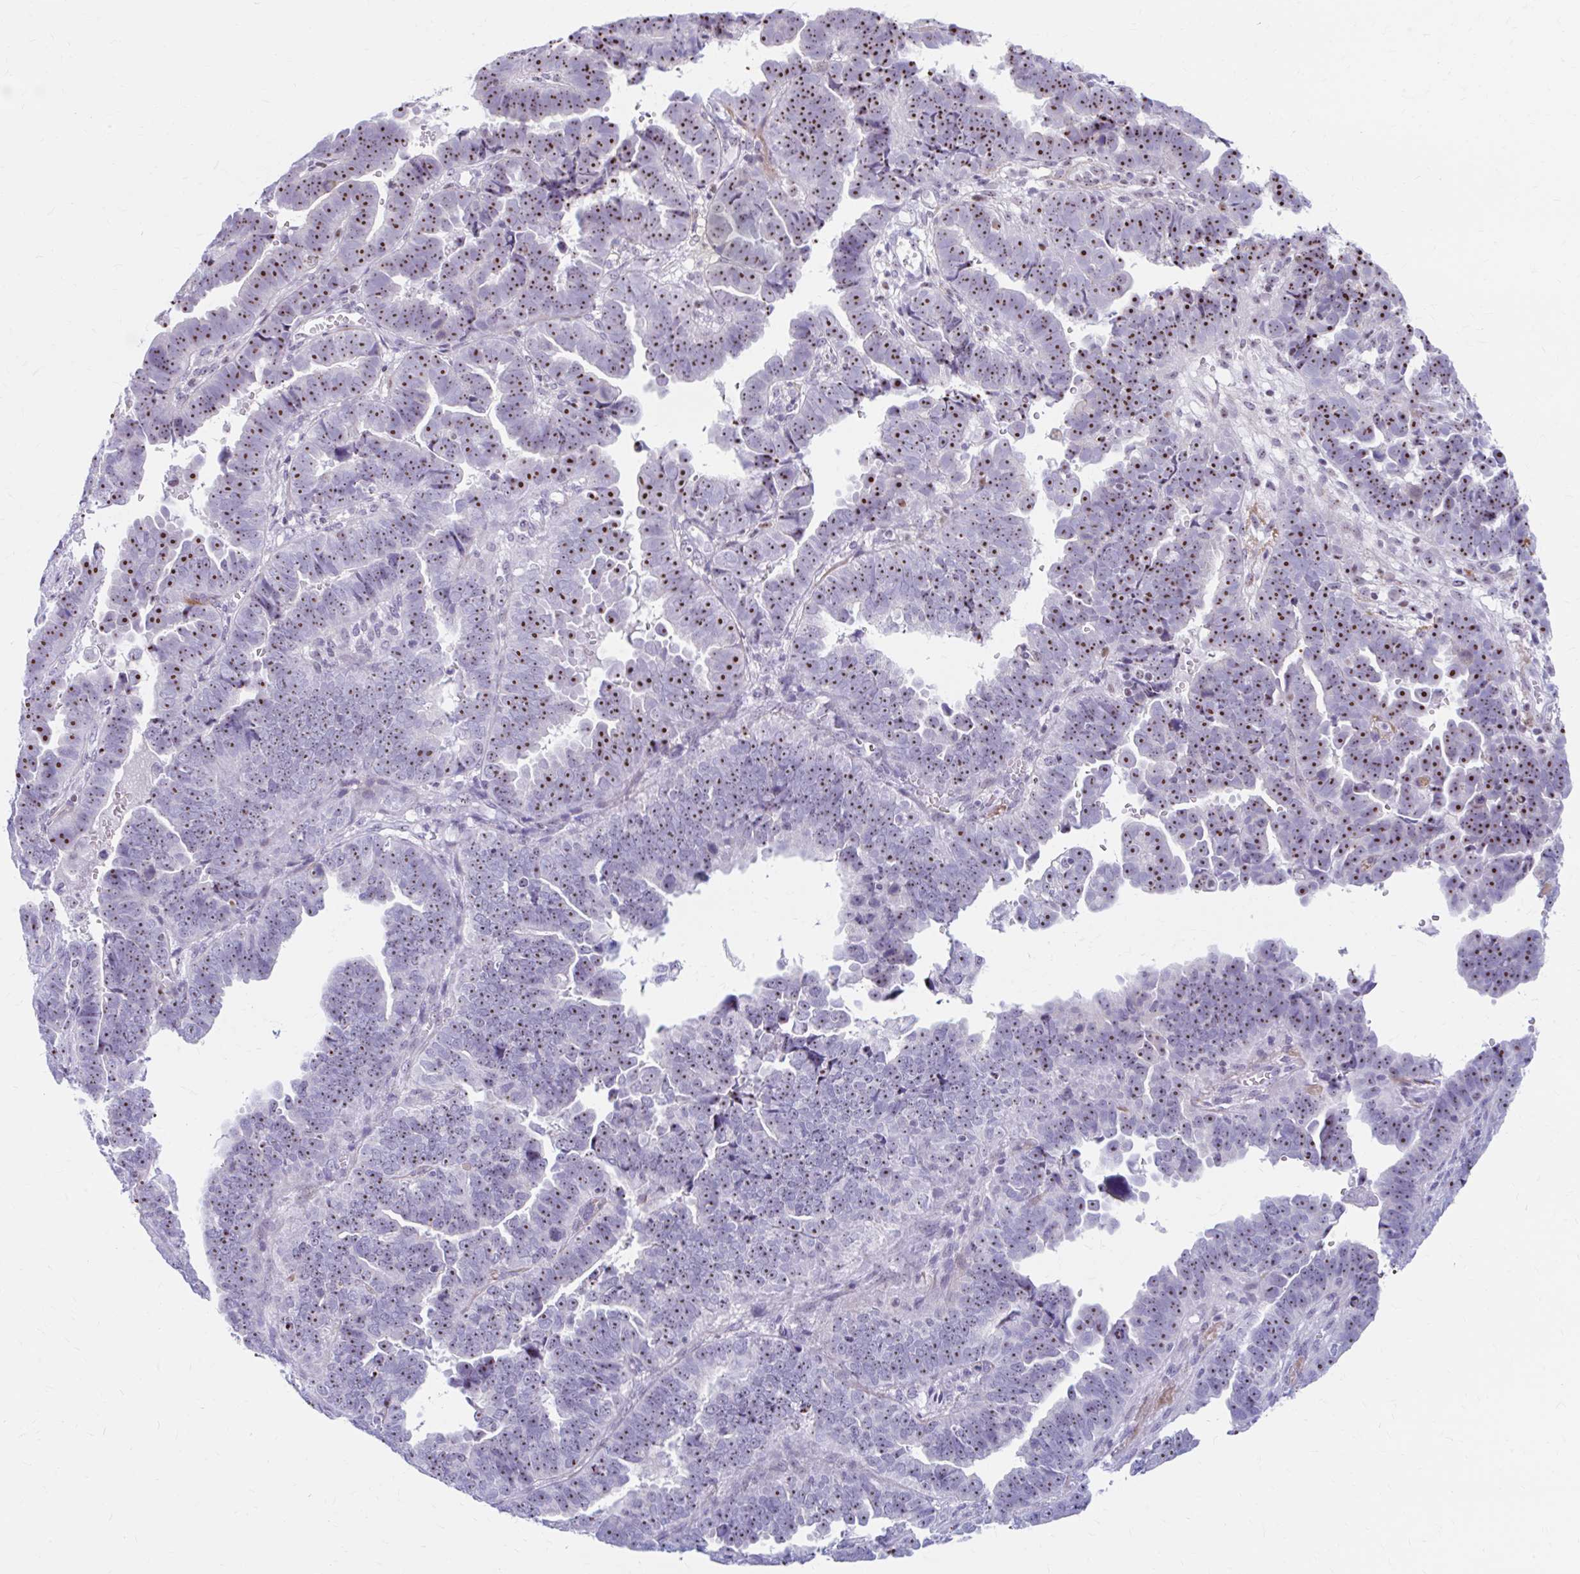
{"staining": {"intensity": "strong", "quantity": "25%-75%", "location": "nuclear"}, "tissue": "endometrial cancer", "cell_type": "Tumor cells", "image_type": "cancer", "snomed": [{"axis": "morphology", "description": "Adenocarcinoma, NOS"}, {"axis": "topography", "description": "Endometrium"}], "caption": "Endometrial cancer stained for a protein demonstrates strong nuclear positivity in tumor cells.", "gene": "FTSJ3", "patient": {"sex": "female", "age": 75}}